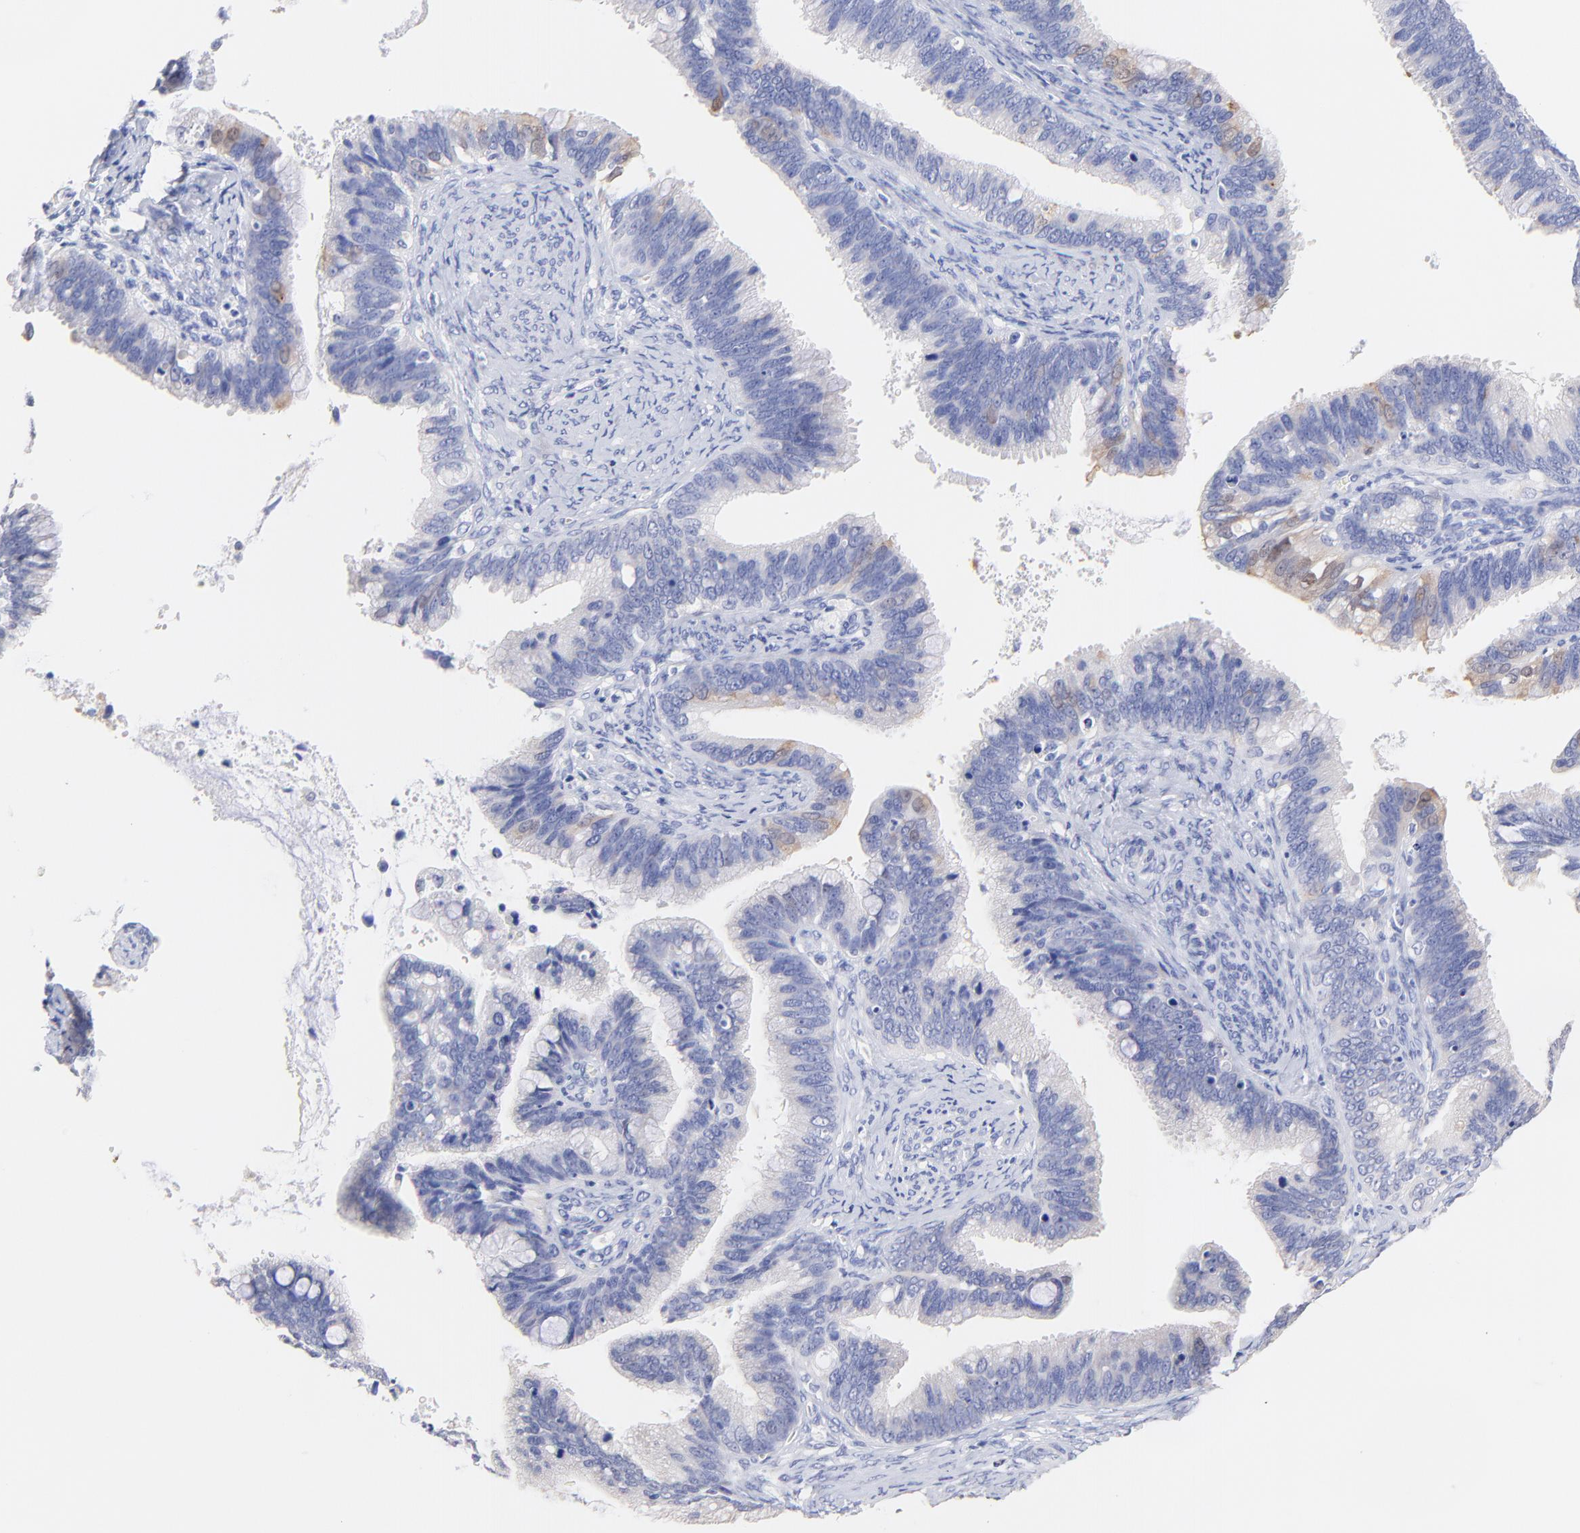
{"staining": {"intensity": "negative", "quantity": "none", "location": "none"}, "tissue": "cervical cancer", "cell_type": "Tumor cells", "image_type": "cancer", "snomed": [{"axis": "morphology", "description": "Adenocarcinoma, NOS"}, {"axis": "topography", "description": "Cervix"}], "caption": "Immunohistochemistry image of neoplastic tissue: human cervical adenocarcinoma stained with DAB exhibits no significant protein staining in tumor cells.", "gene": "CFAP57", "patient": {"sex": "female", "age": 47}}